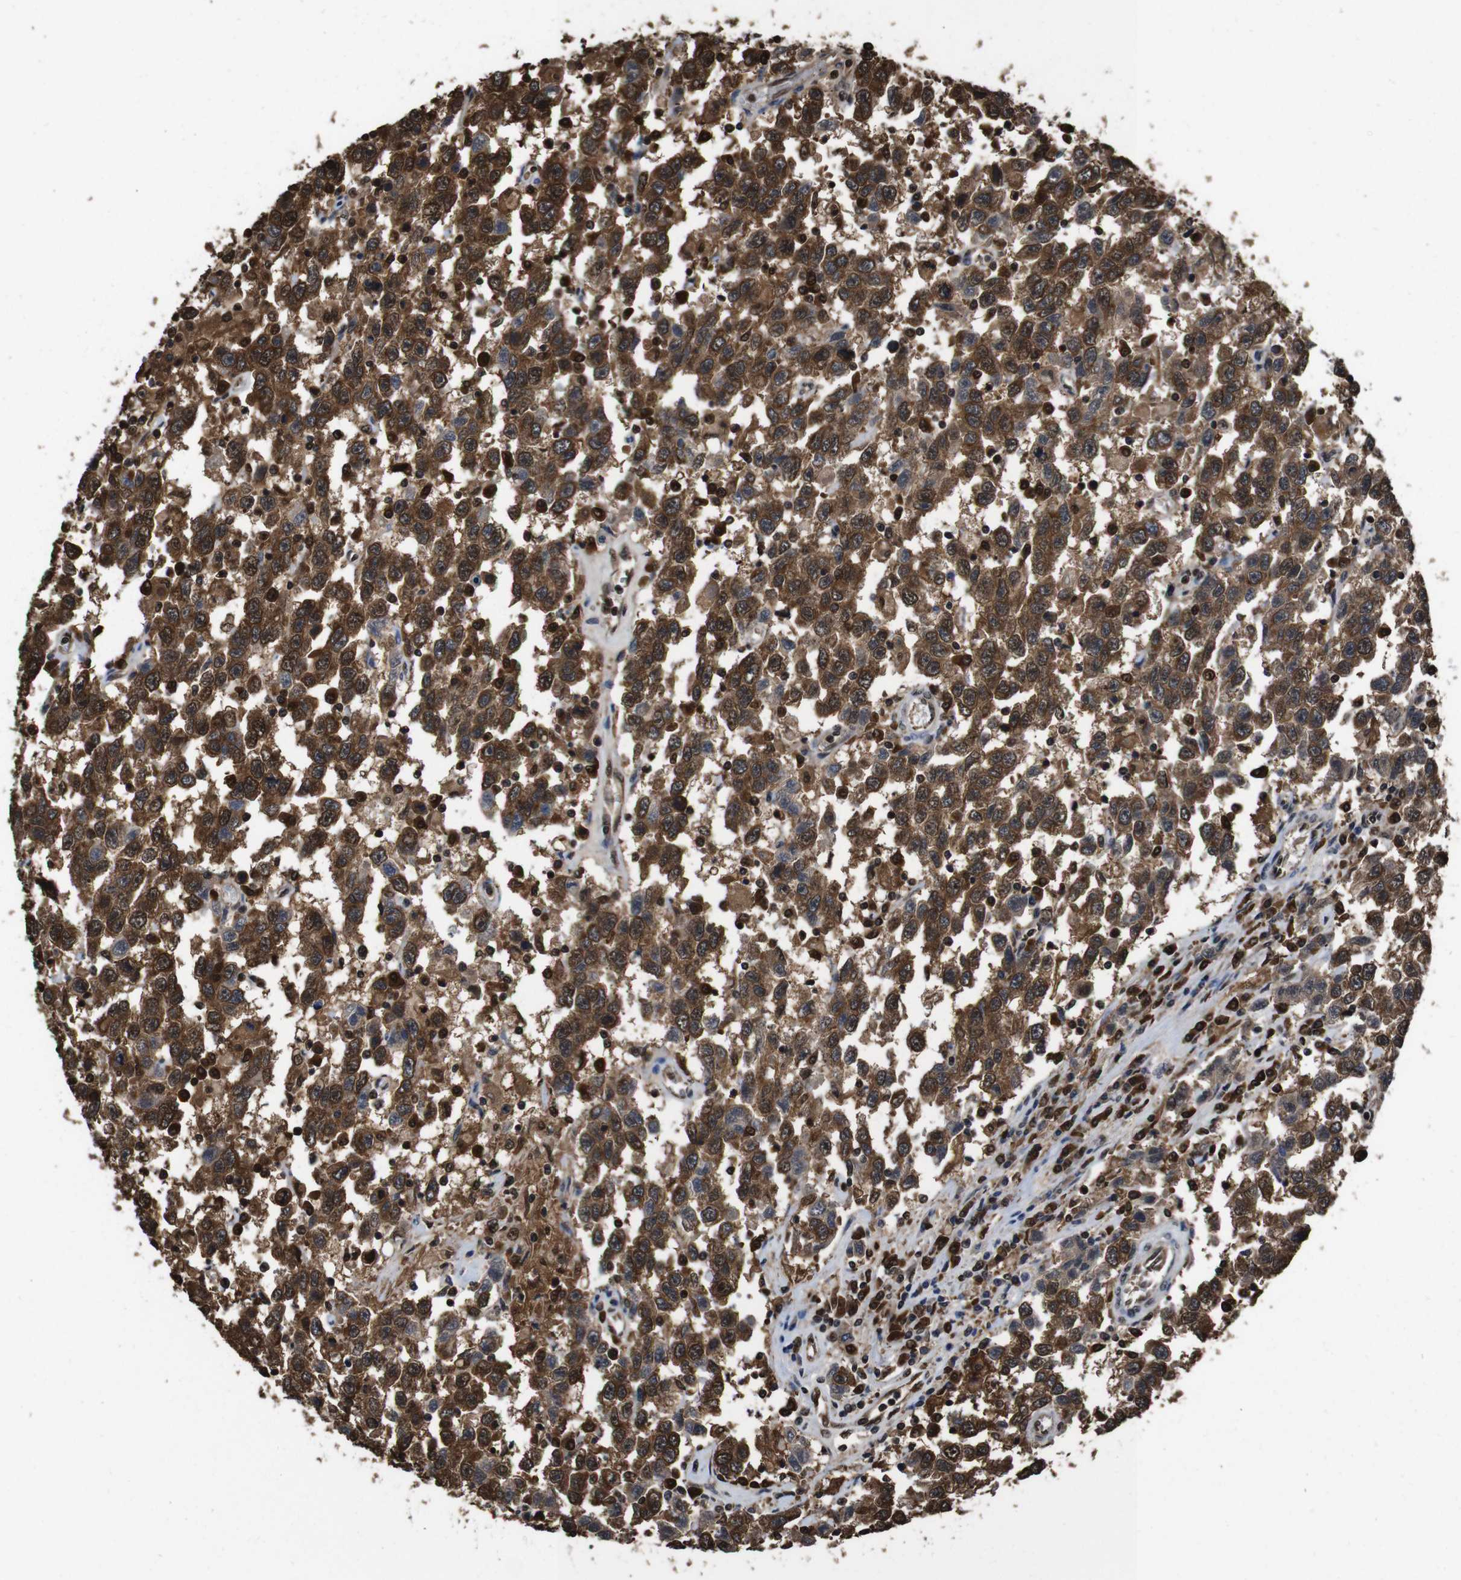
{"staining": {"intensity": "strong", "quantity": ">75%", "location": "cytoplasmic/membranous,nuclear"}, "tissue": "testis cancer", "cell_type": "Tumor cells", "image_type": "cancer", "snomed": [{"axis": "morphology", "description": "Seminoma, NOS"}, {"axis": "topography", "description": "Testis"}], "caption": "The image displays a brown stain indicating the presence of a protein in the cytoplasmic/membranous and nuclear of tumor cells in seminoma (testis).", "gene": "VCP", "patient": {"sex": "male", "age": 41}}